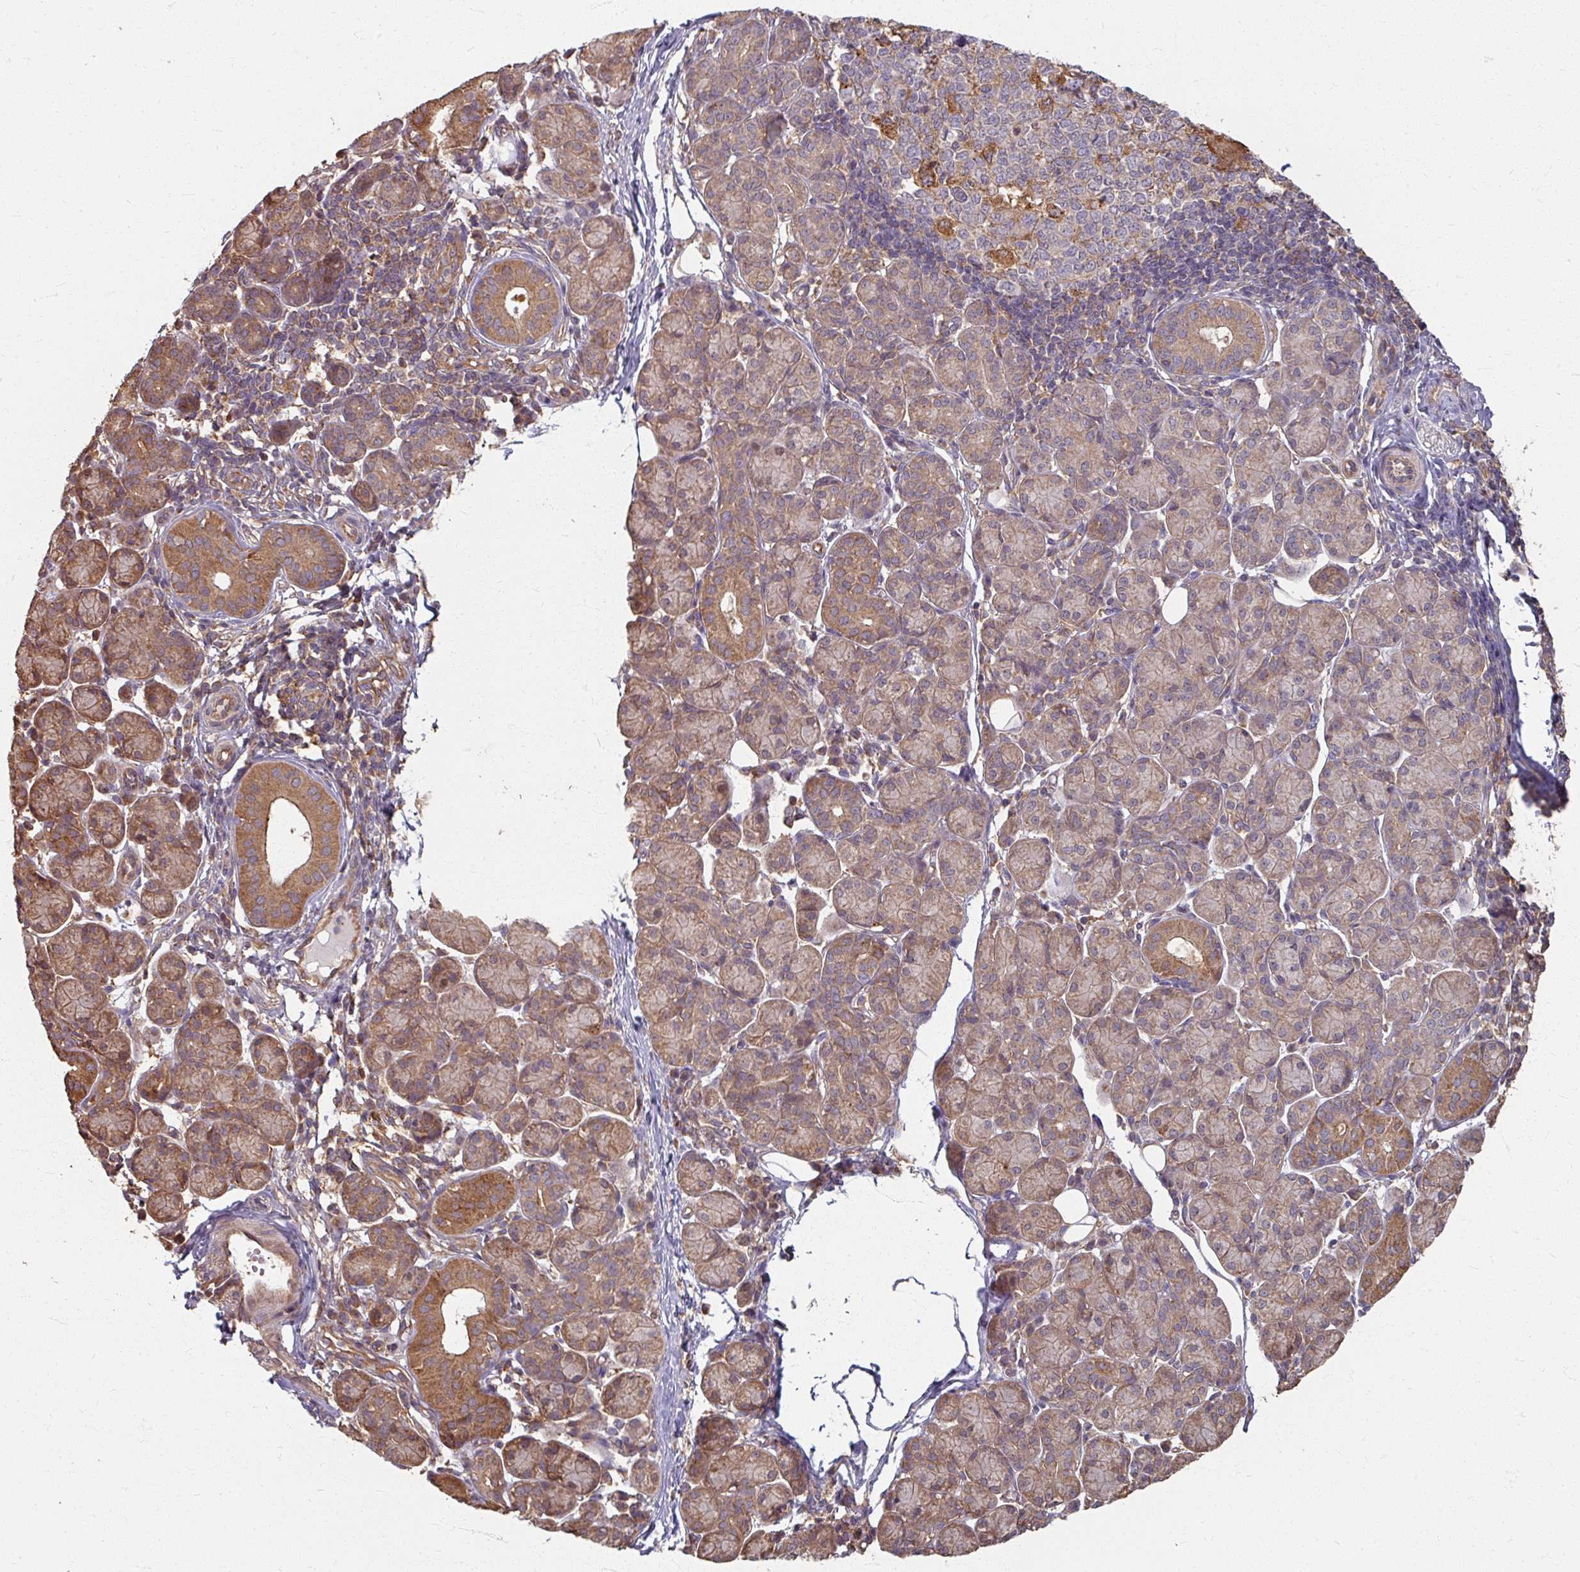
{"staining": {"intensity": "moderate", "quantity": "25%-75%", "location": "cytoplasmic/membranous"}, "tissue": "salivary gland", "cell_type": "Glandular cells", "image_type": "normal", "snomed": [{"axis": "morphology", "description": "Normal tissue, NOS"}, {"axis": "morphology", "description": "Inflammation, NOS"}, {"axis": "topography", "description": "Lymph node"}, {"axis": "topography", "description": "Salivary gland"}], "caption": "Immunohistochemical staining of normal human salivary gland displays 25%-75% levels of moderate cytoplasmic/membranous protein staining in about 25%-75% of glandular cells.", "gene": "CCDC68", "patient": {"sex": "male", "age": 3}}